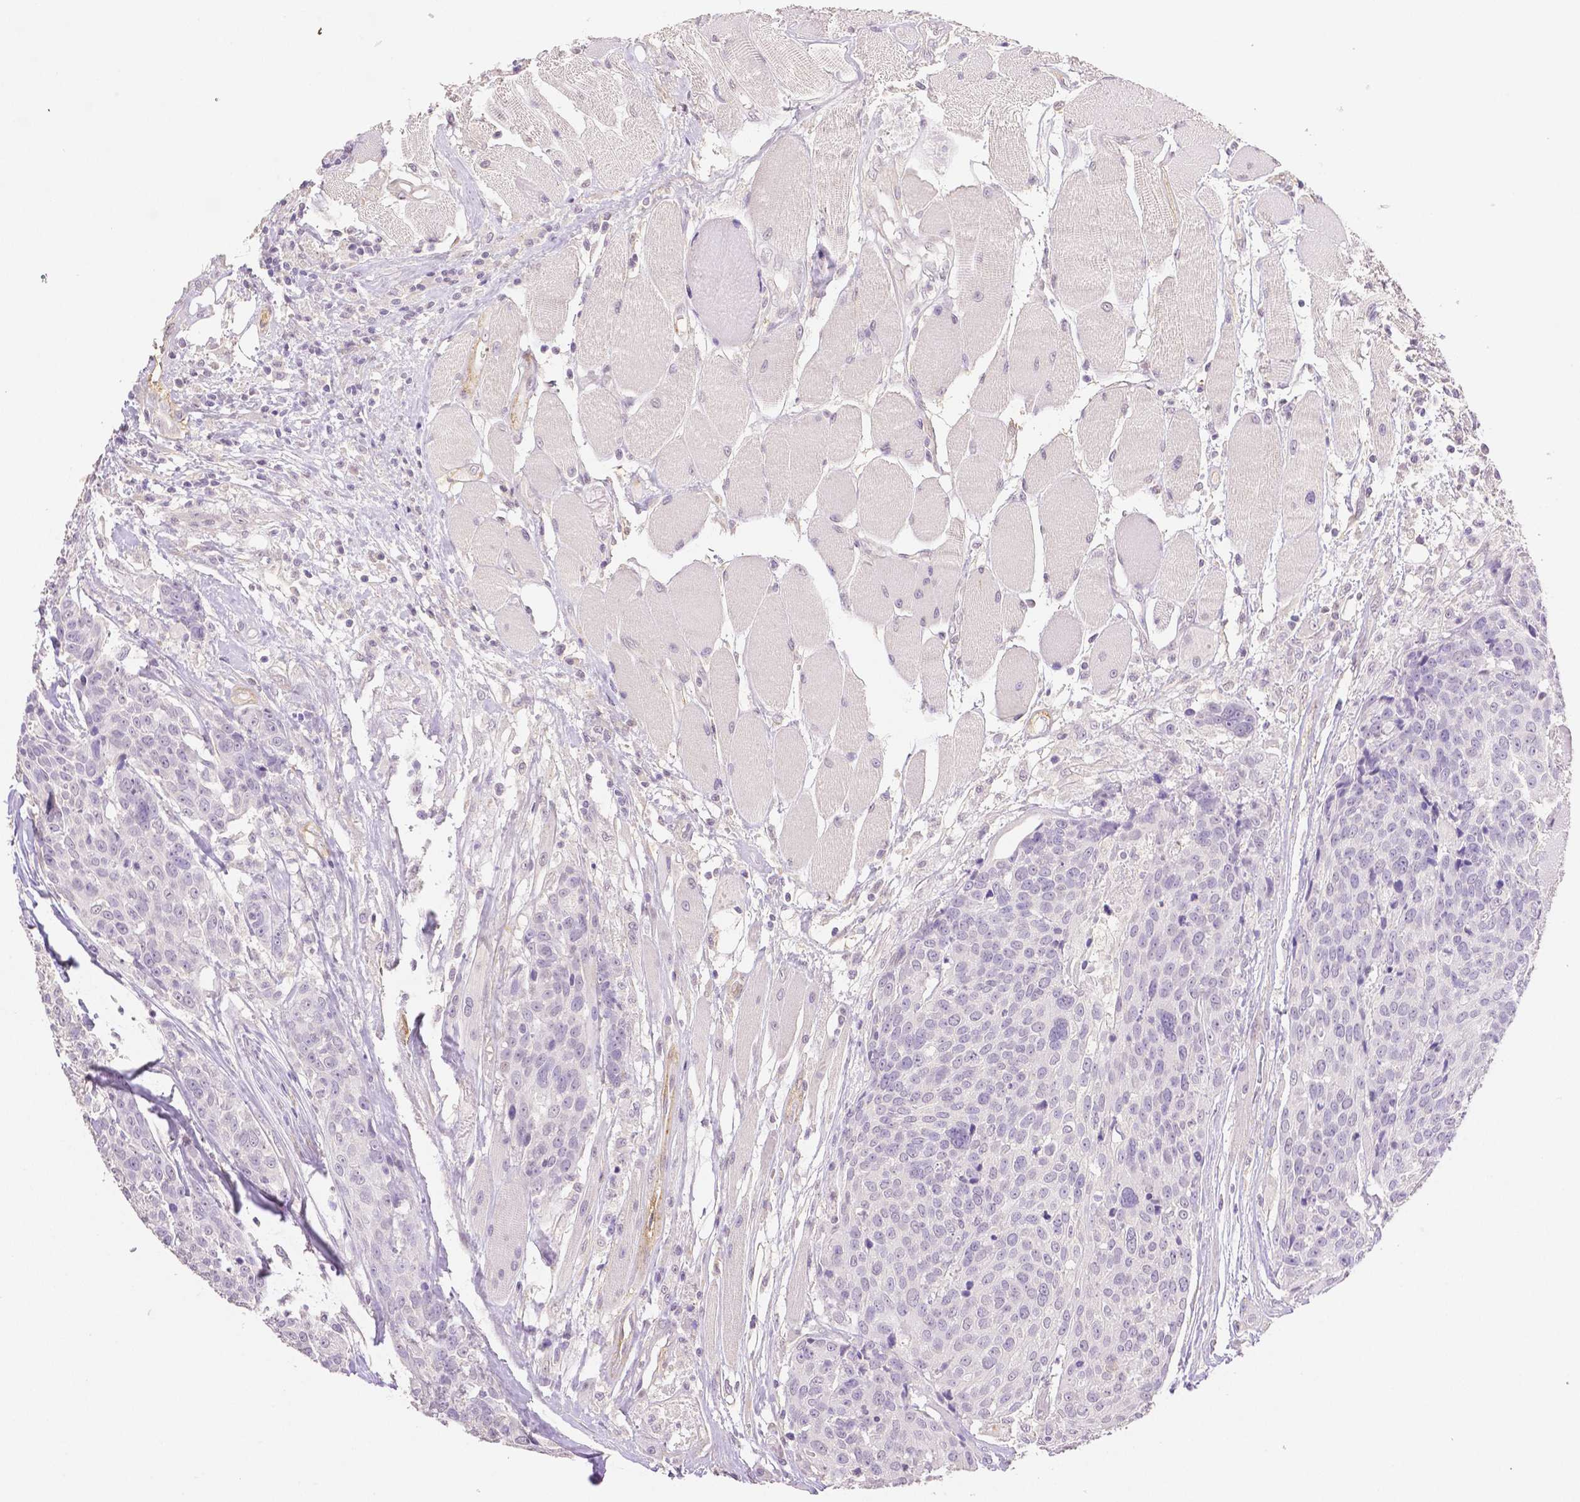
{"staining": {"intensity": "negative", "quantity": "none", "location": "none"}, "tissue": "head and neck cancer", "cell_type": "Tumor cells", "image_type": "cancer", "snomed": [{"axis": "morphology", "description": "Squamous cell carcinoma, NOS"}, {"axis": "topography", "description": "Oral tissue"}, {"axis": "topography", "description": "Head-Neck"}], "caption": "High power microscopy image of an immunohistochemistry photomicrograph of head and neck cancer, revealing no significant staining in tumor cells. The staining is performed using DAB (3,3'-diaminobenzidine) brown chromogen with nuclei counter-stained in using hematoxylin.", "gene": "THY1", "patient": {"sex": "male", "age": 64}}